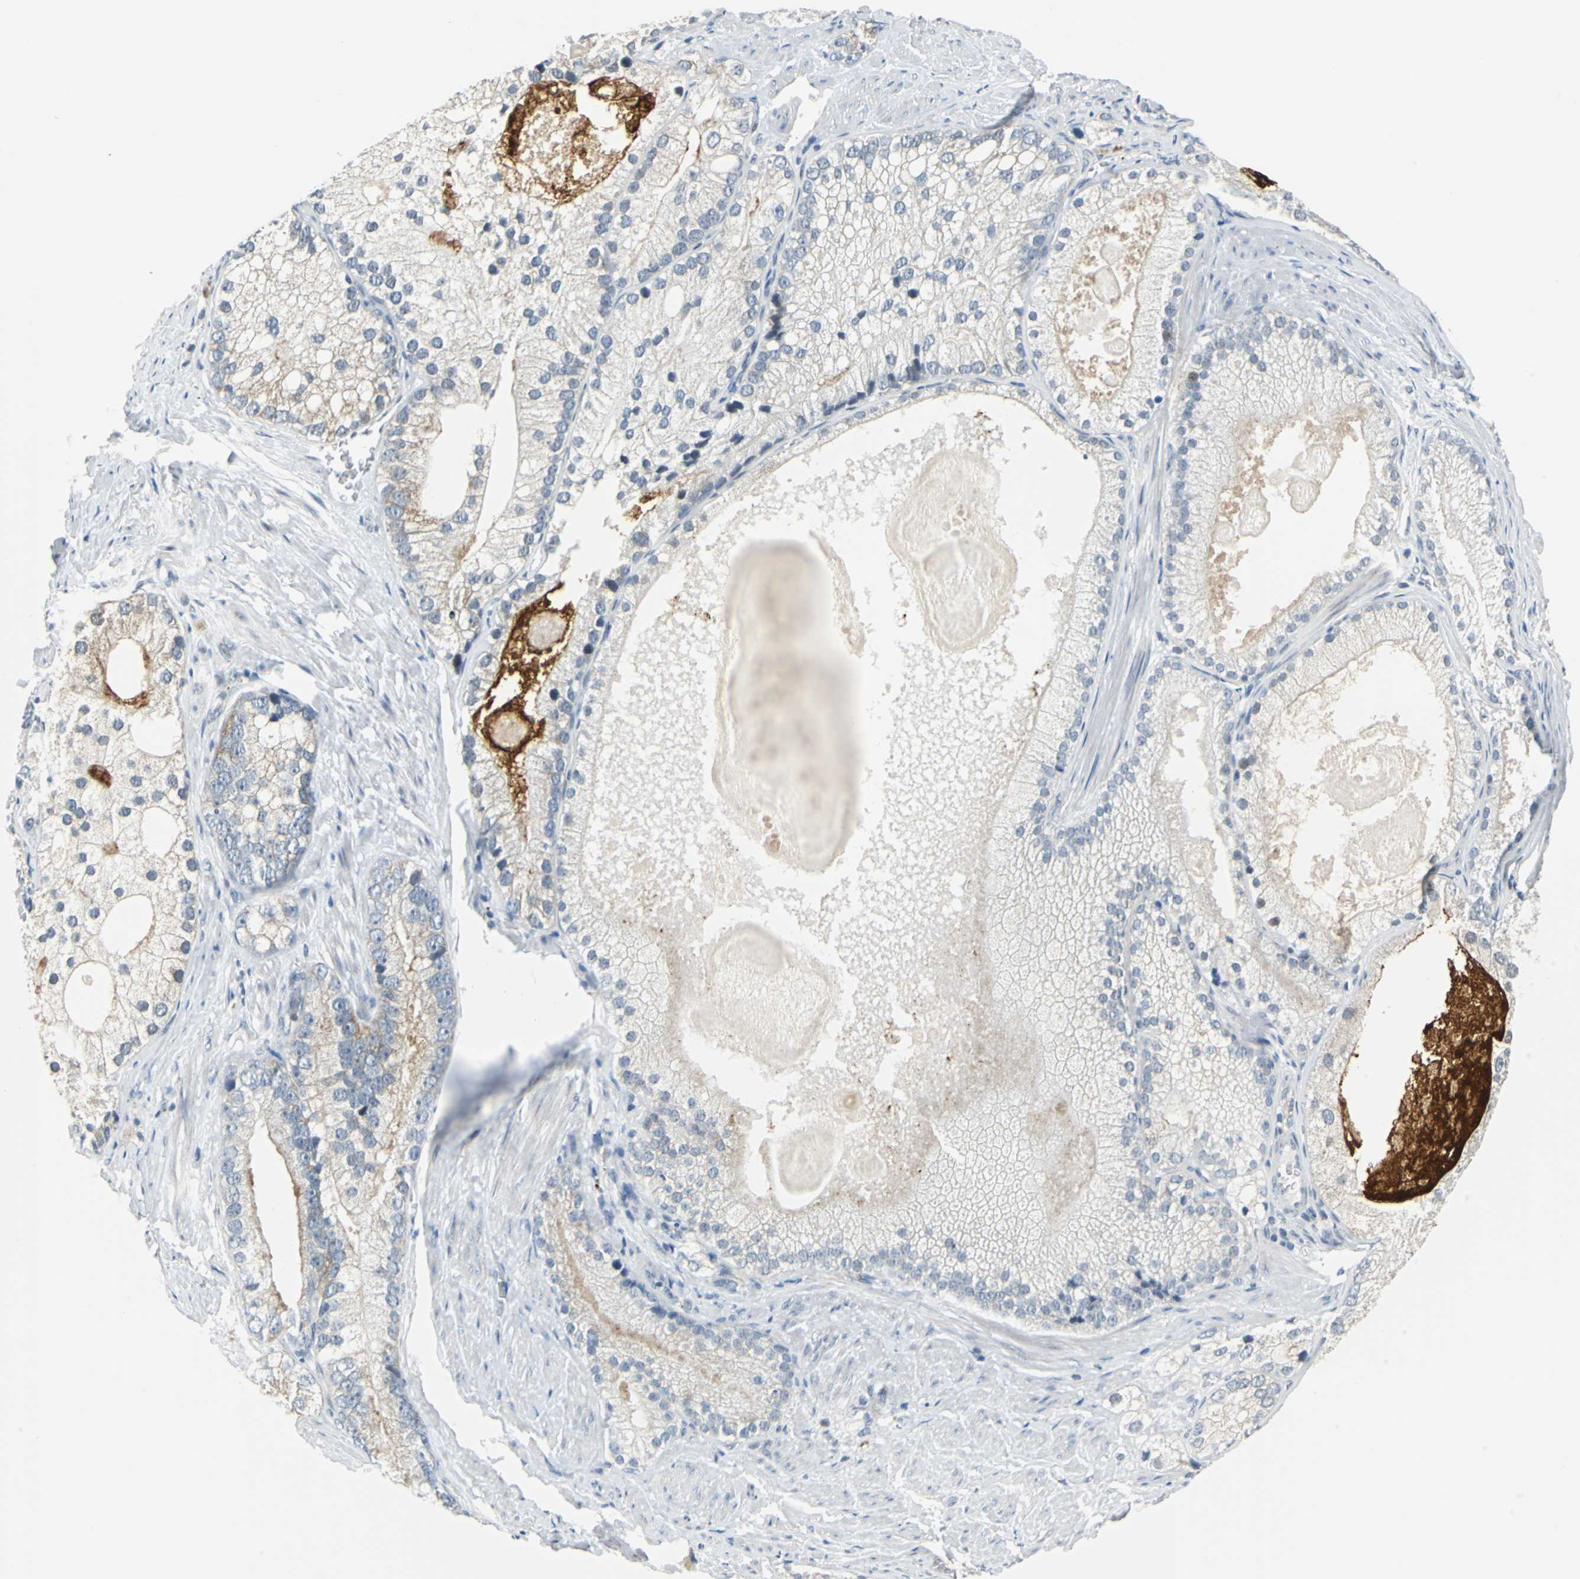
{"staining": {"intensity": "moderate", "quantity": "<25%", "location": "cytoplasmic/membranous"}, "tissue": "prostate cancer", "cell_type": "Tumor cells", "image_type": "cancer", "snomed": [{"axis": "morphology", "description": "Adenocarcinoma, Low grade"}, {"axis": "topography", "description": "Prostate"}], "caption": "A brown stain highlights moderate cytoplasmic/membranous expression of a protein in human prostate cancer tumor cells.", "gene": "HCFC2", "patient": {"sex": "male", "age": 69}}